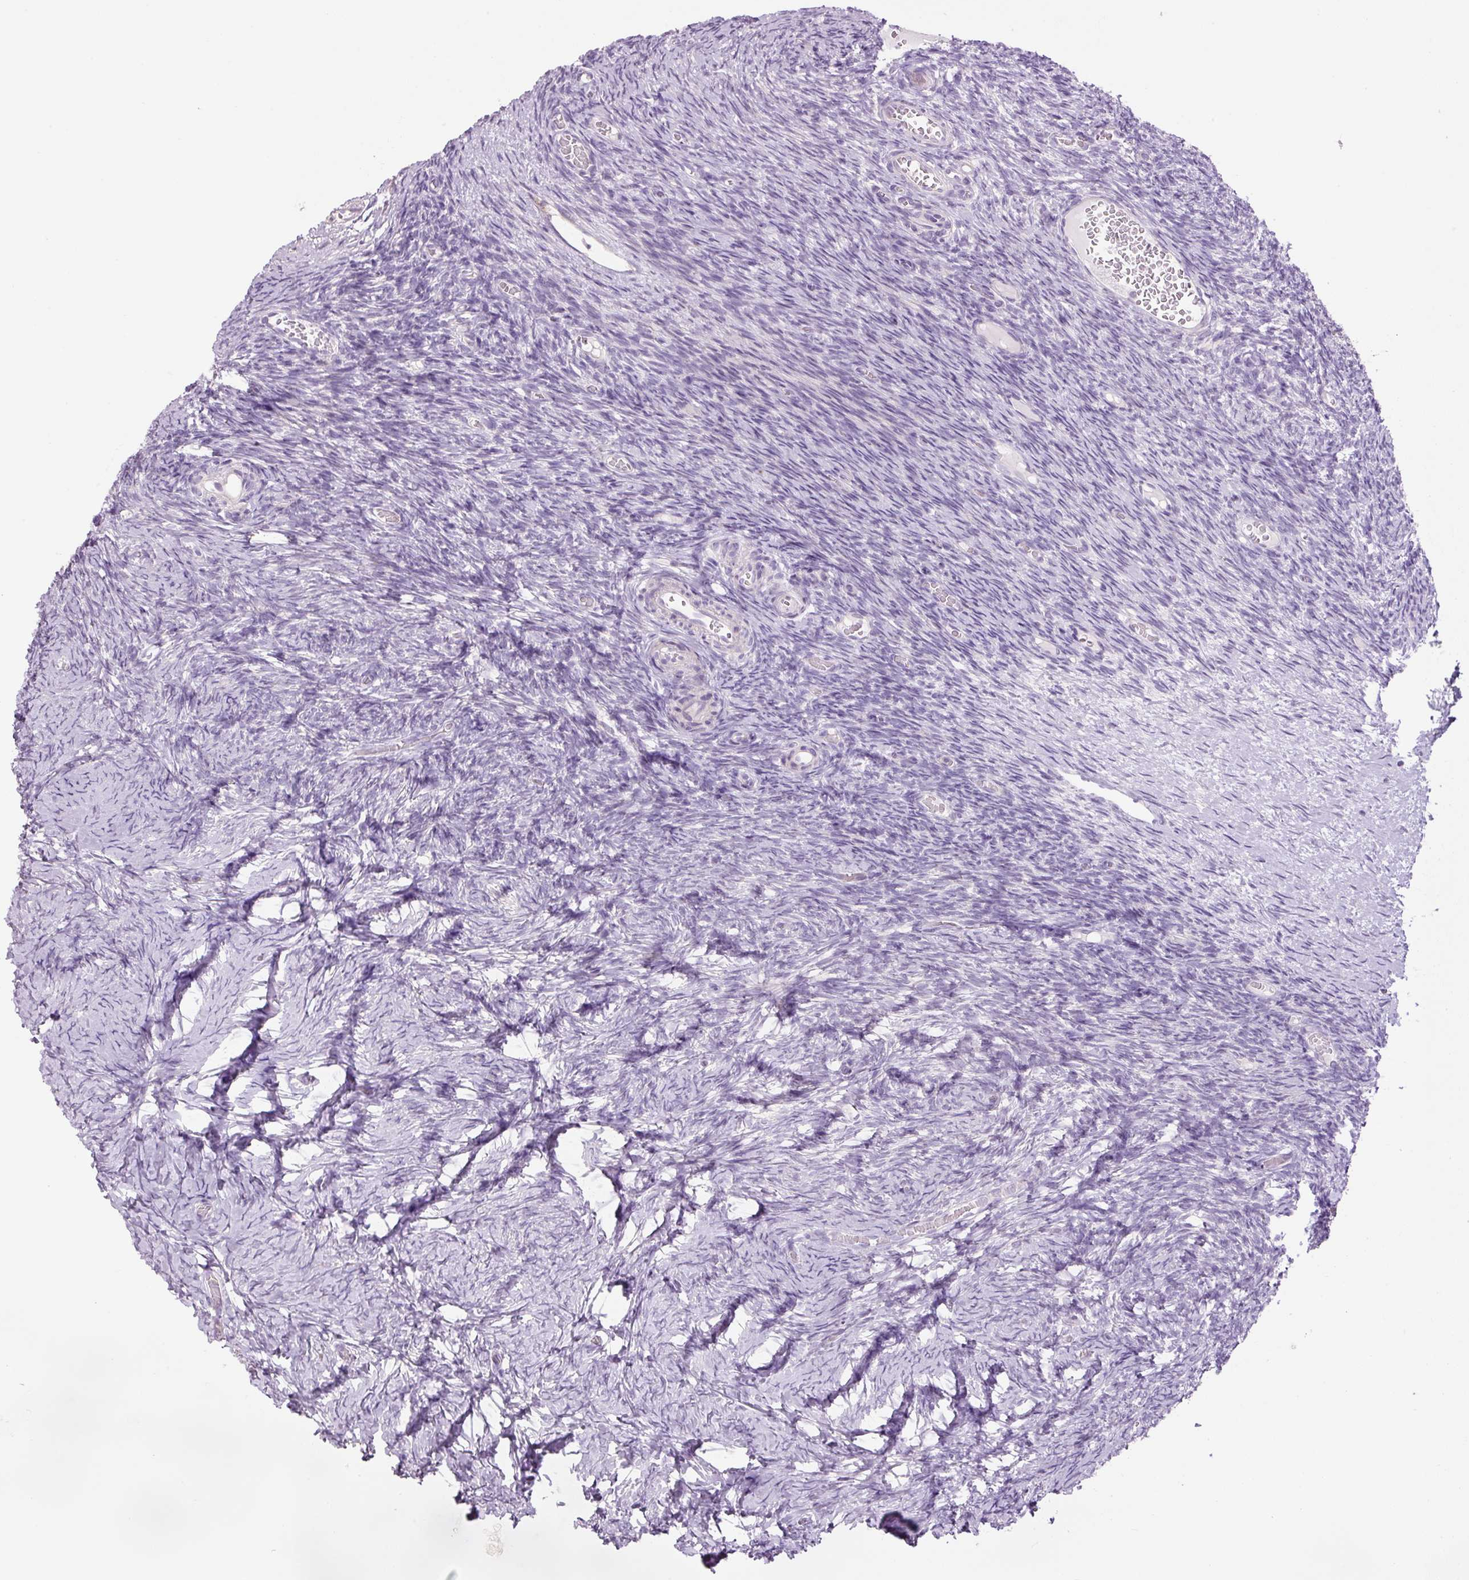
{"staining": {"intensity": "weak", "quantity": ">75%", "location": "cytoplasmic/membranous"}, "tissue": "ovary", "cell_type": "Follicle cells", "image_type": "normal", "snomed": [{"axis": "morphology", "description": "Normal tissue, NOS"}, {"axis": "topography", "description": "Ovary"}], "caption": "Ovary was stained to show a protein in brown. There is low levels of weak cytoplasmic/membranous expression in approximately >75% of follicle cells. (DAB (3,3'-diaminobenzidine) = brown stain, brightfield microscopy at high magnification).", "gene": "HAX1", "patient": {"sex": "female", "age": 39}}